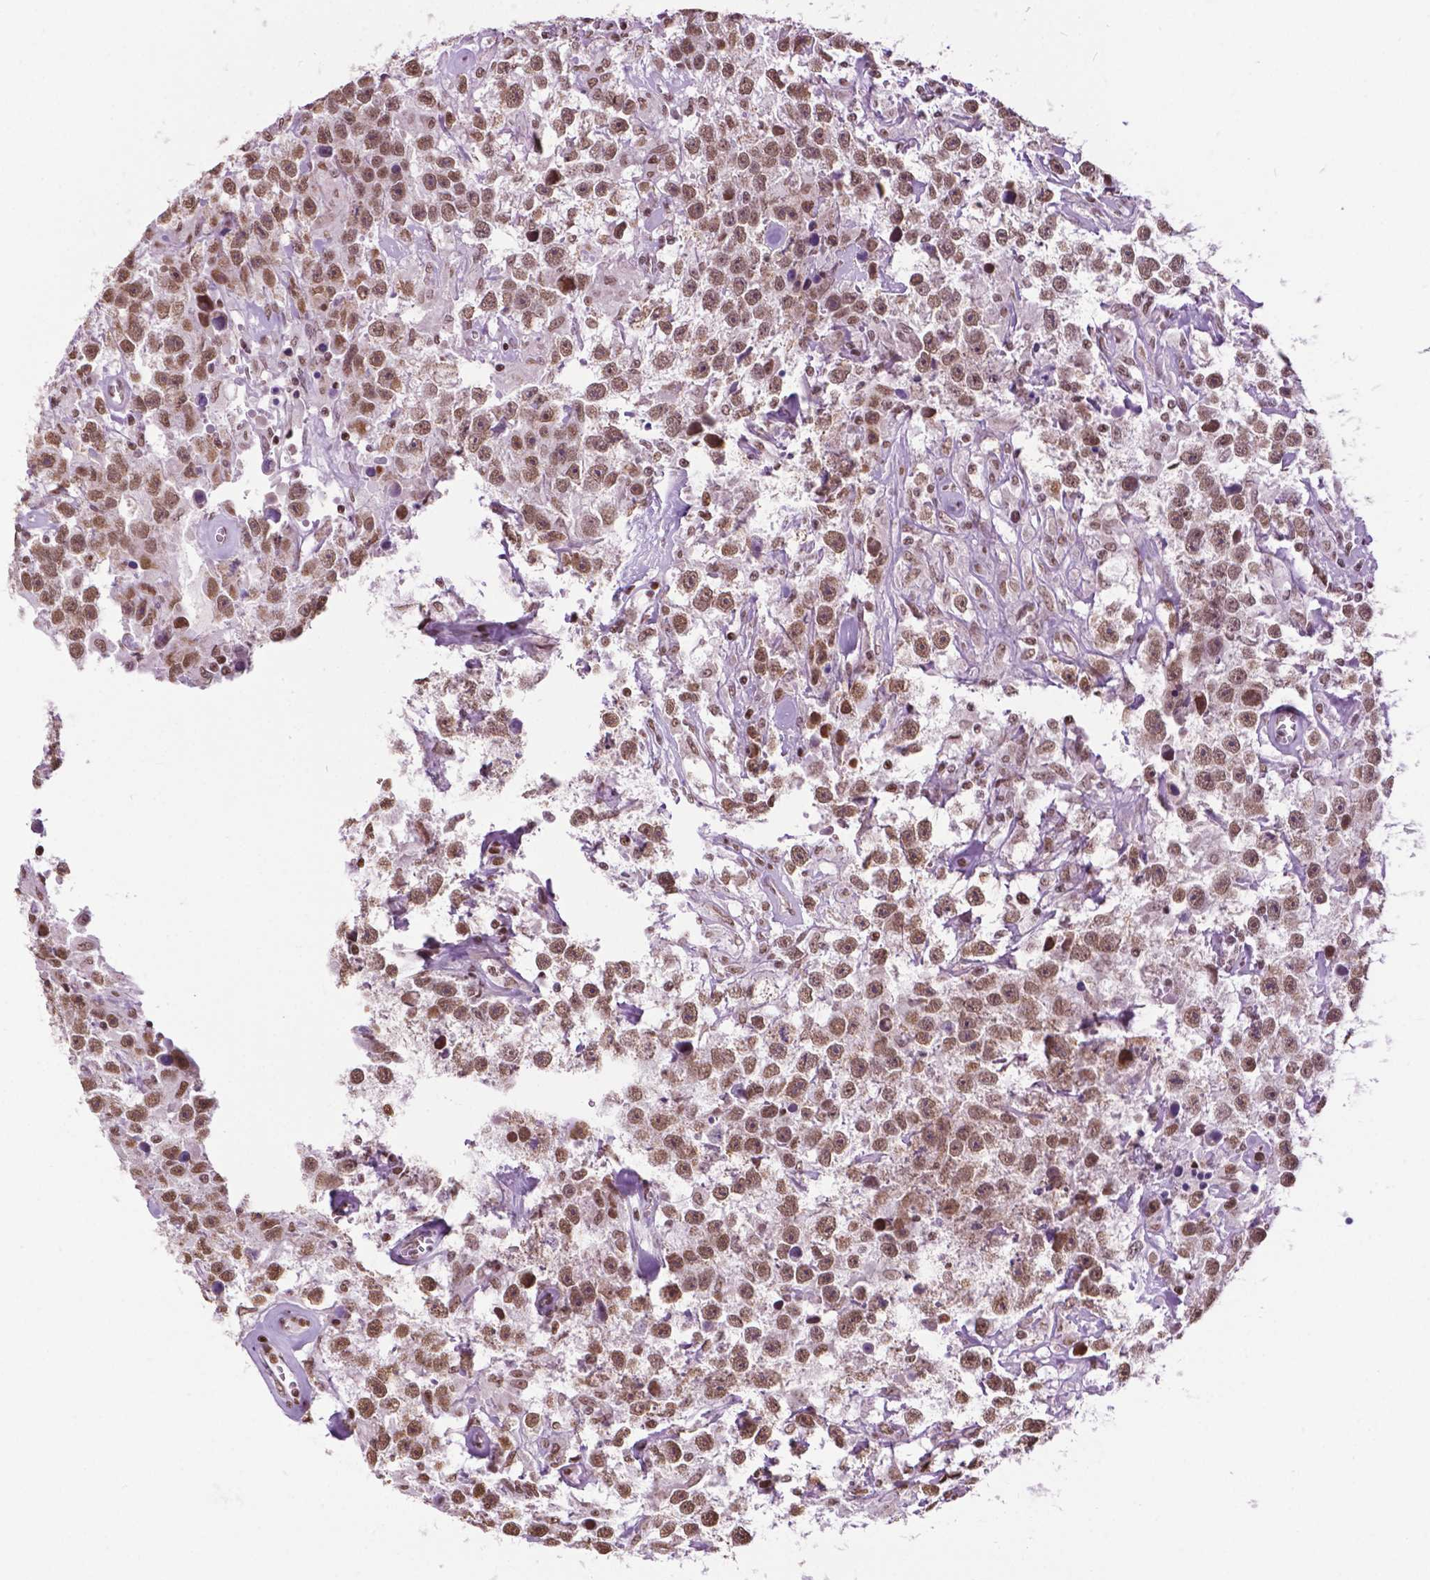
{"staining": {"intensity": "moderate", "quantity": ">75%", "location": "nuclear"}, "tissue": "testis cancer", "cell_type": "Tumor cells", "image_type": "cancer", "snomed": [{"axis": "morphology", "description": "Seminoma, NOS"}, {"axis": "topography", "description": "Testis"}], "caption": "Brown immunohistochemical staining in testis cancer (seminoma) exhibits moderate nuclear staining in approximately >75% of tumor cells.", "gene": "COL23A1", "patient": {"sex": "male", "age": 43}}